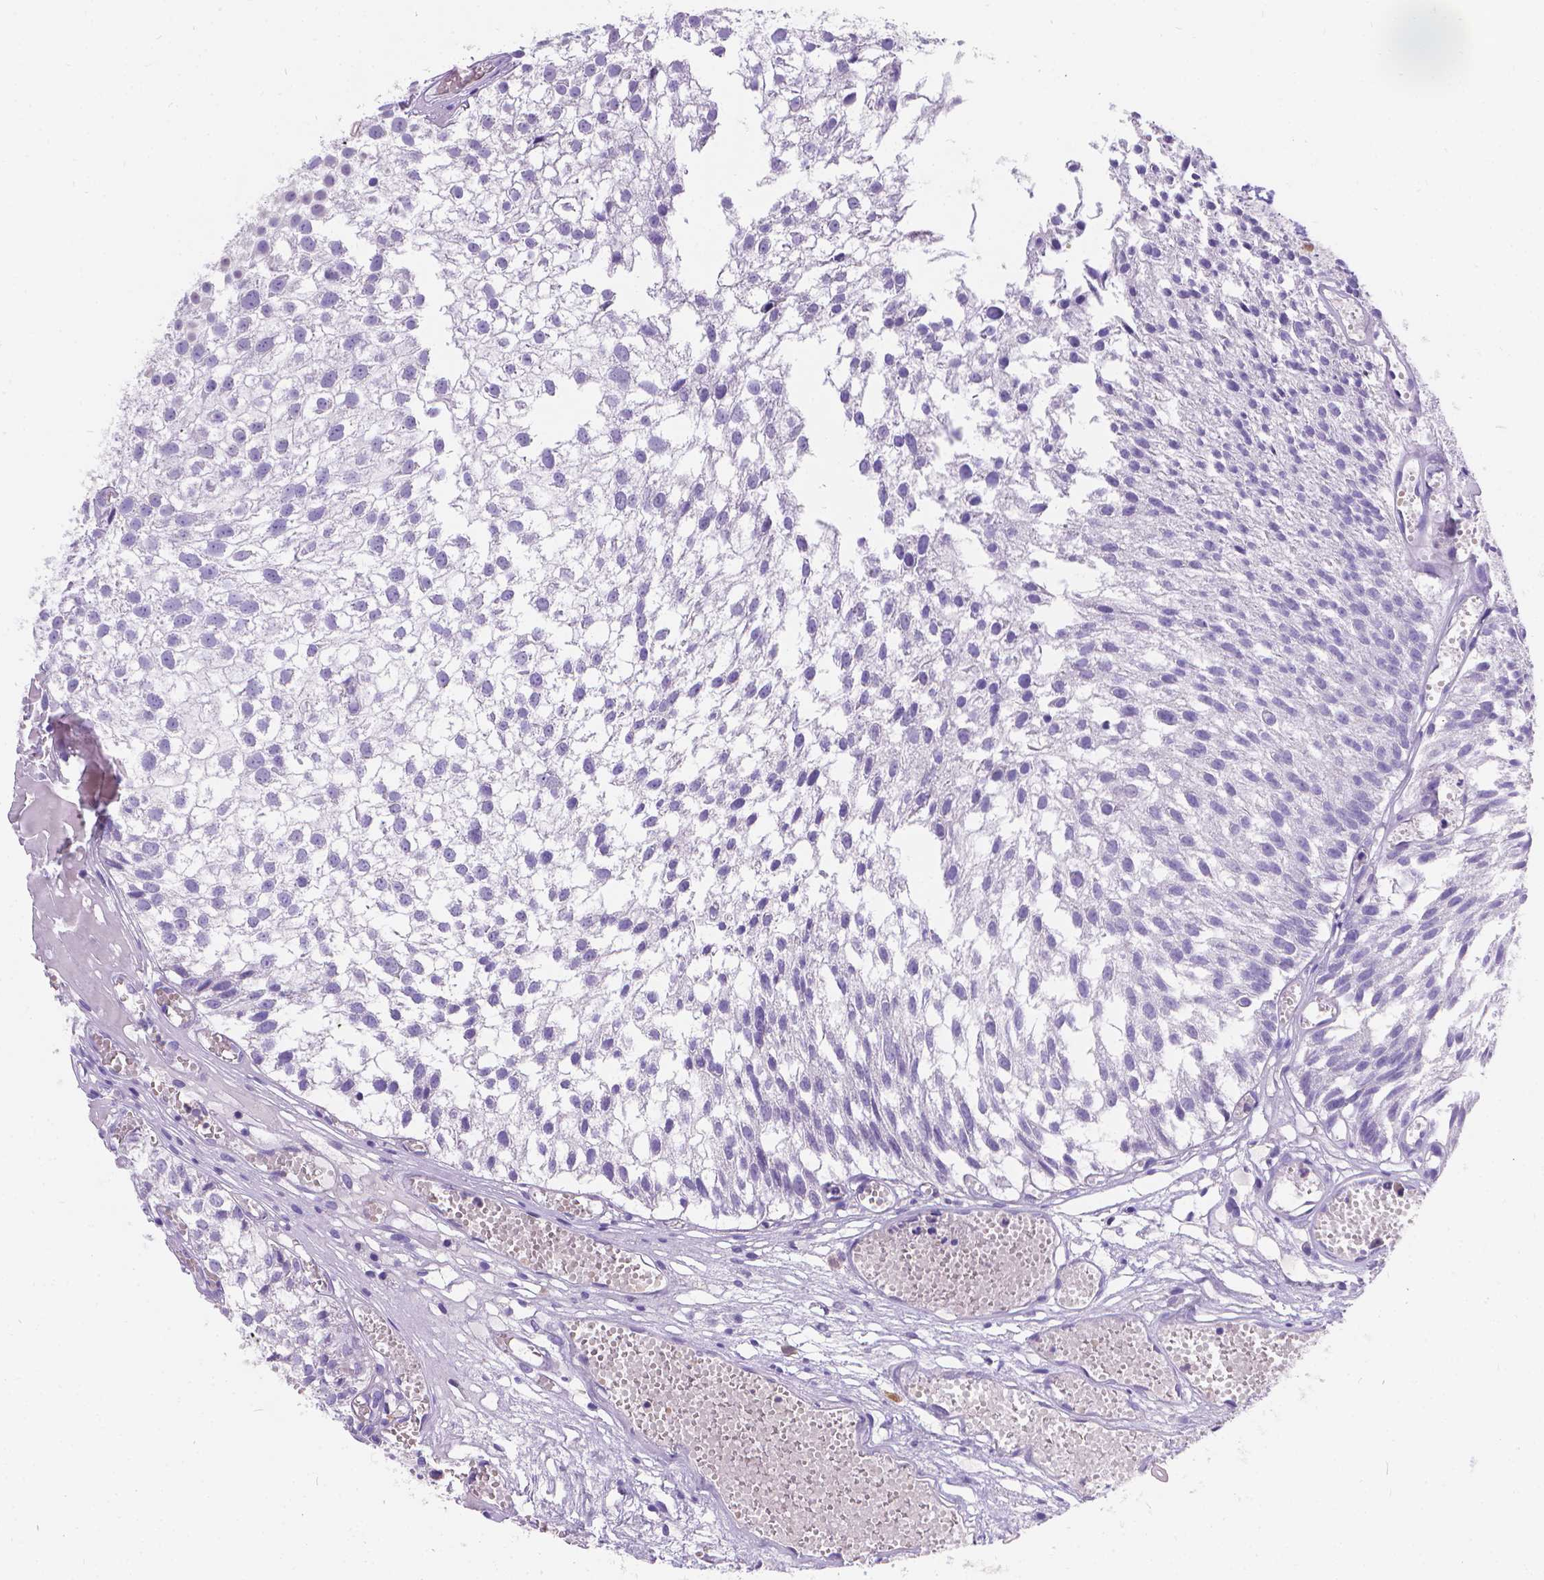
{"staining": {"intensity": "negative", "quantity": "none", "location": "none"}, "tissue": "urothelial cancer", "cell_type": "Tumor cells", "image_type": "cancer", "snomed": [{"axis": "morphology", "description": "Urothelial carcinoma, Low grade"}, {"axis": "topography", "description": "Urinary bladder"}], "caption": "A high-resolution histopathology image shows IHC staining of urothelial cancer, which shows no significant positivity in tumor cells.", "gene": "GNRHR", "patient": {"sex": "male", "age": 79}}